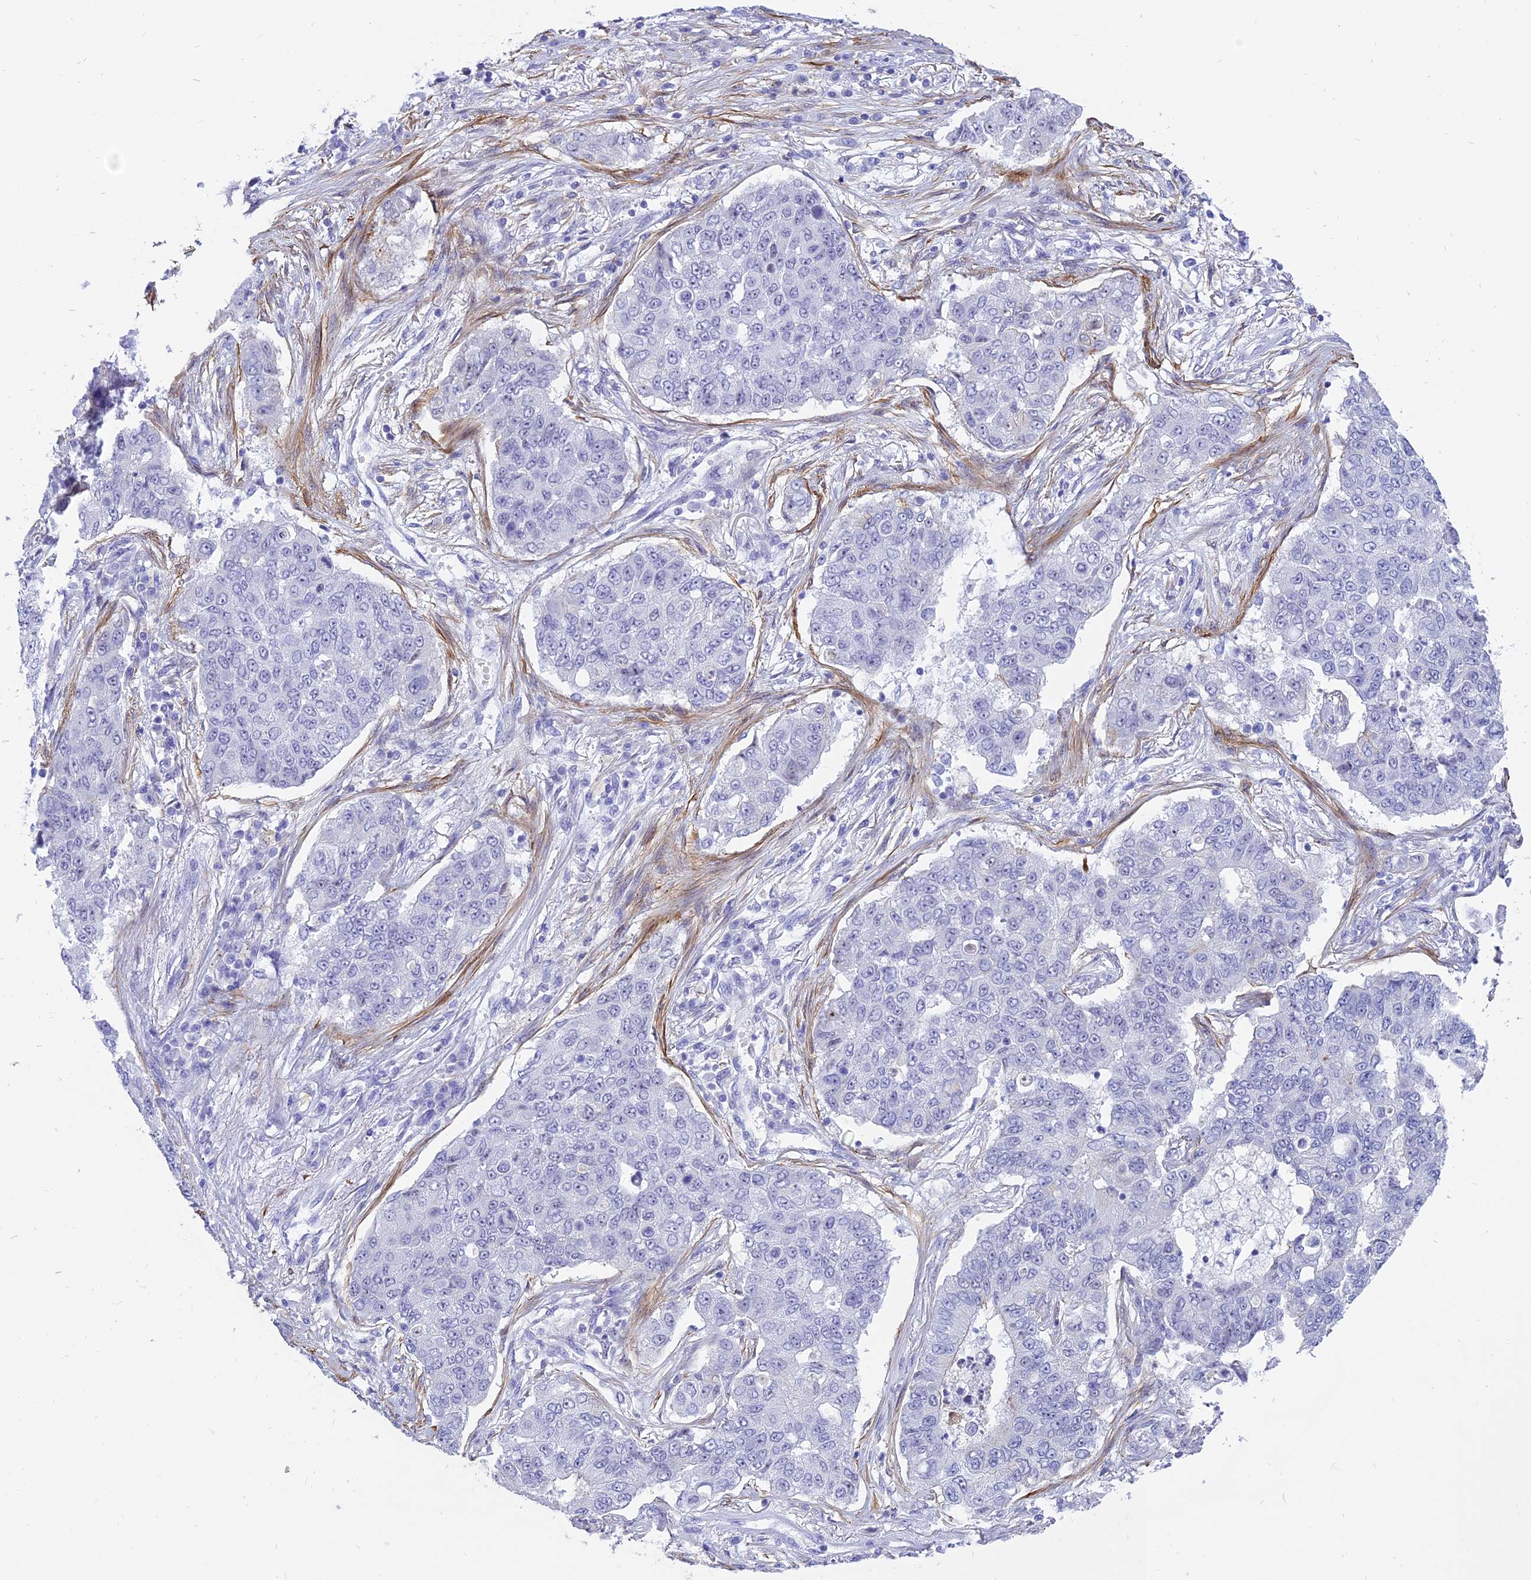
{"staining": {"intensity": "negative", "quantity": "none", "location": "none"}, "tissue": "lung cancer", "cell_type": "Tumor cells", "image_type": "cancer", "snomed": [{"axis": "morphology", "description": "Squamous cell carcinoma, NOS"}, {"axis": "topography", "description": "Lung"}], "caption": "A photomicrograph of human lung squamous cell carcinoma is negative for staining in tumor cells.", "gene": "CENPV", "patient": {"sex": "male", "age": 74}}